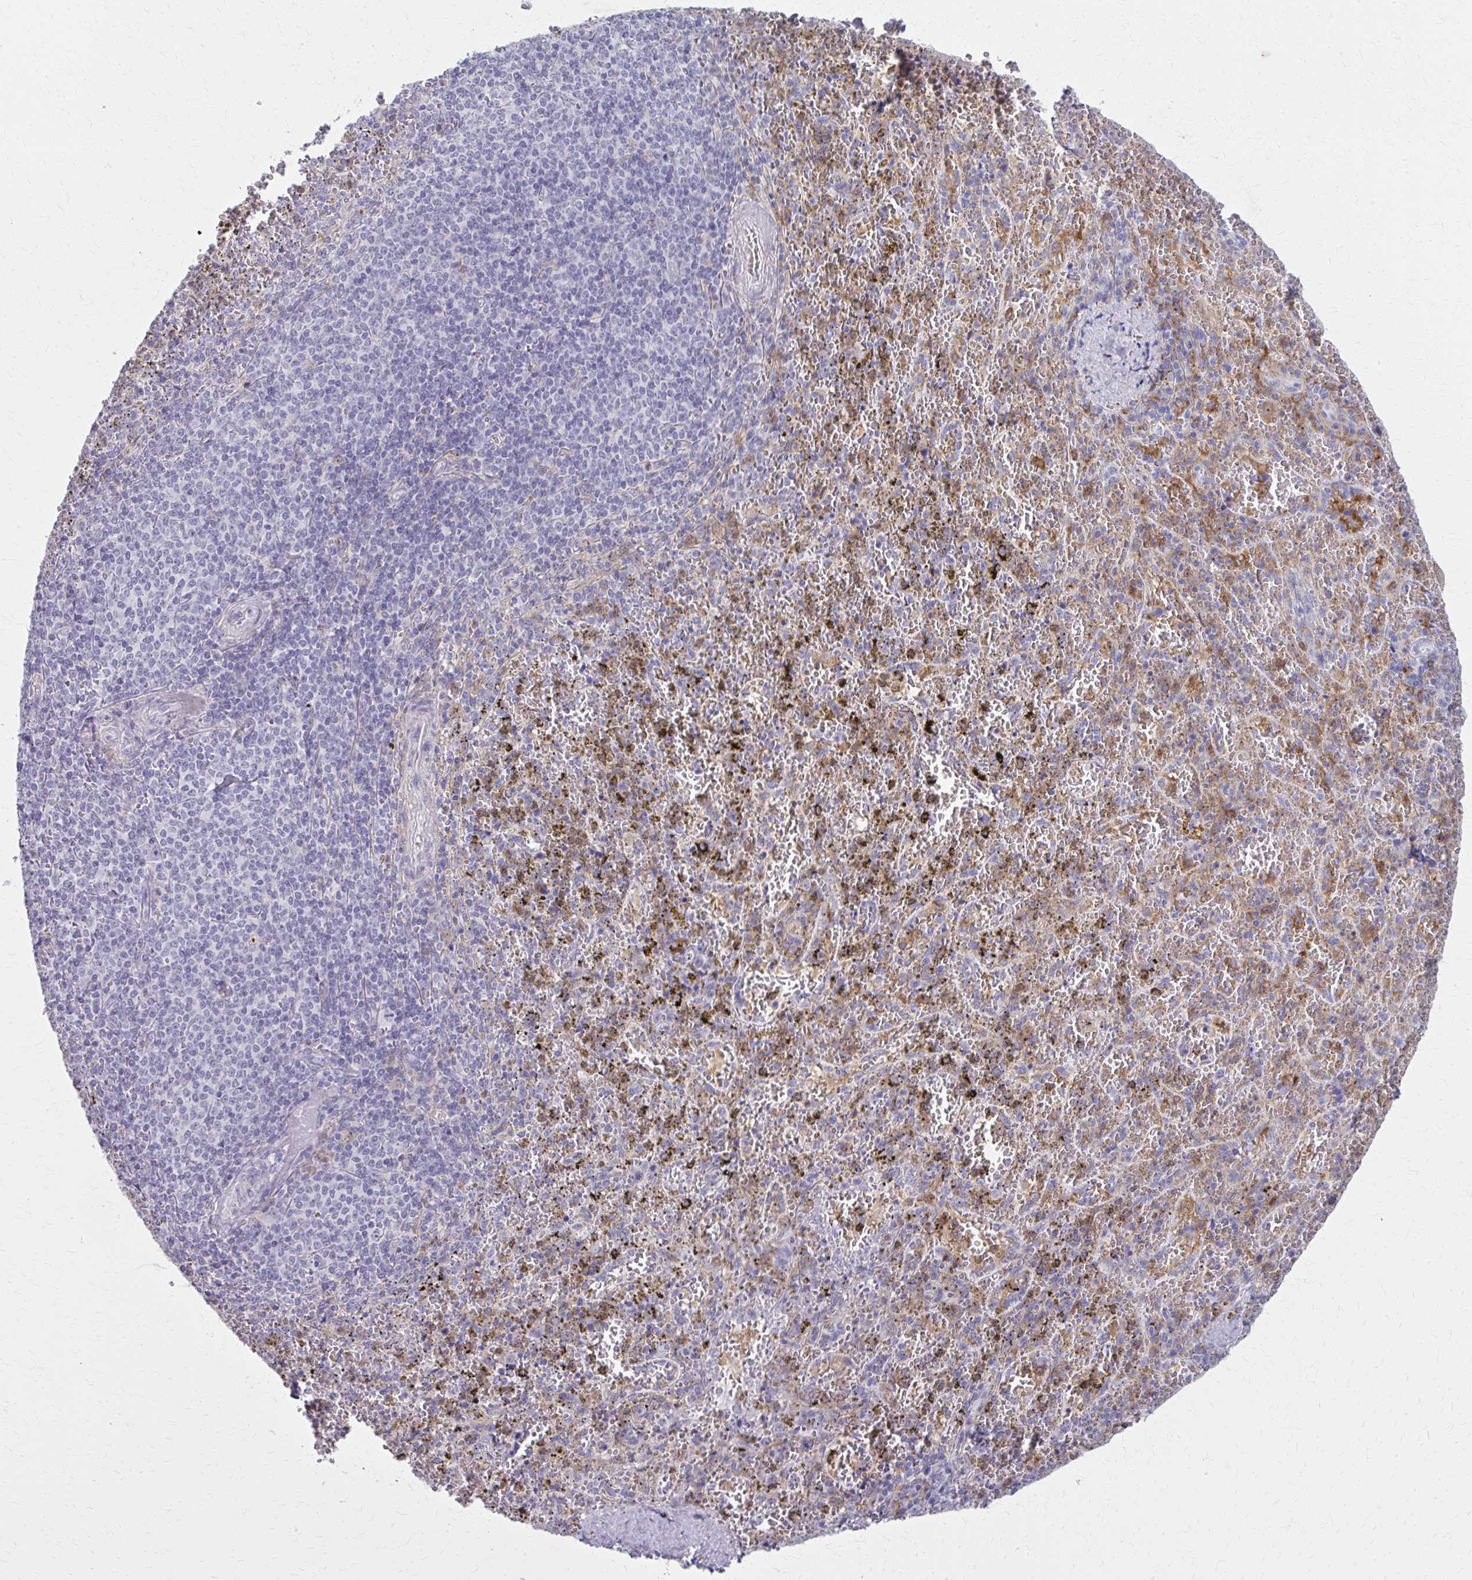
{"staining": {"intensity": "strong", "quantity": "<25%", "location": "cytoplasmic/membranous"}, "tissue": "spleen", "cell_type": "Cells in red pulp", "image_type": "normal", "snomed": [{"axis": "morphology", "description": "Normal tissue, NOS"}, {"axis": "topography", "description": "Spleen"}], "caption": "This is an image of immunohistochemistry staining of normal spleen, which shows strong positivity in the cytoplasmic/membranous of cells in red pulp.", "gene": "CARD9", "patient": {"sex": "female", "age": 50}}